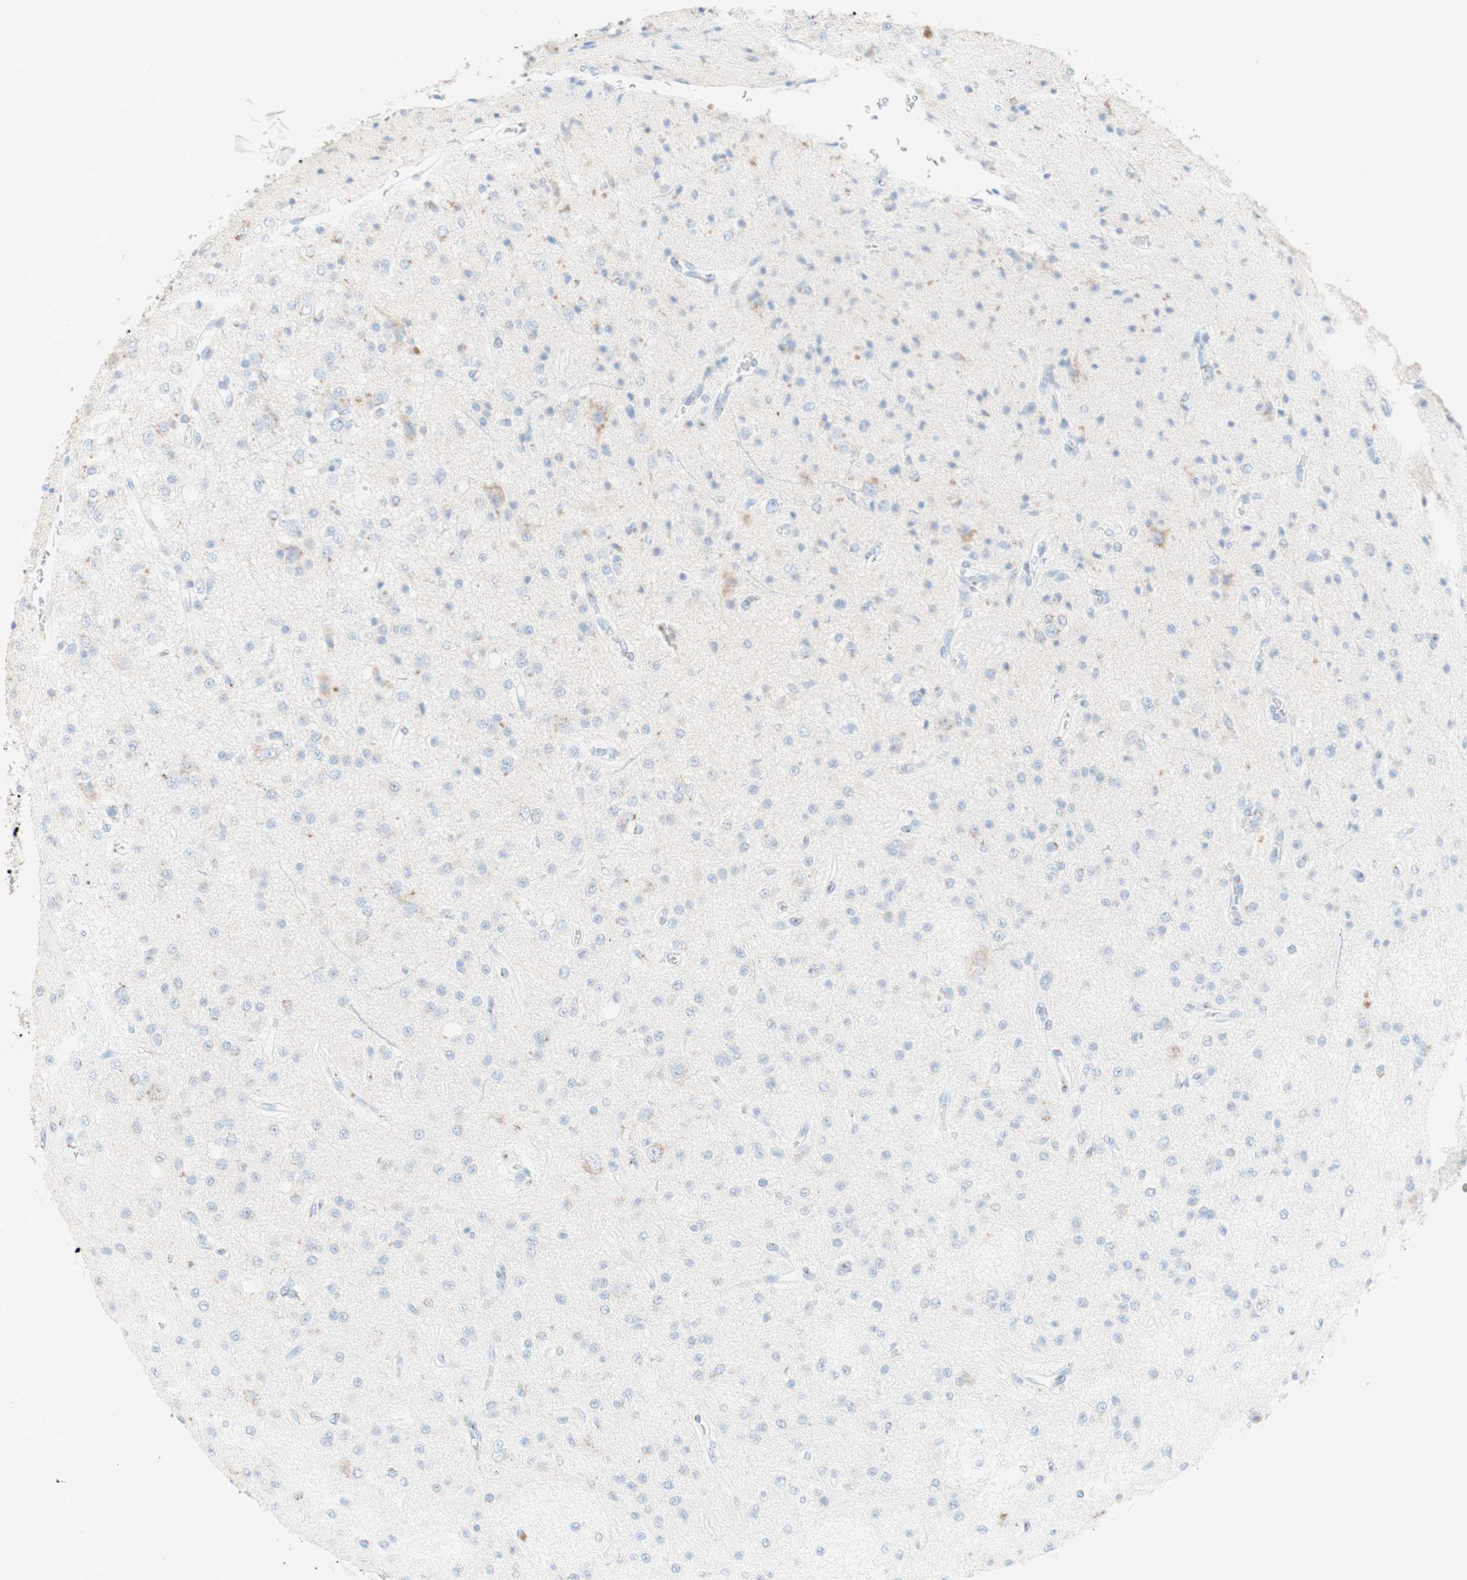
{"staining": {"intensity": "weak", "quantity": "<25%", "location": "cytoplasmic/membranous"}, "tissue": "glioma", "cell_type": "Tumor cells", "image_type": "cancer", "snomed": [{"axis": "morphology", "description": "Glioma, malignant, Low grade"}, {"axis": "topography", "description": "Brain"}], "caption": "This is a micrograph of immunohistochemistry staining of glioma, which shows no expression in tumor cells.", "gene": "MANEA", "patient": {"sex": "male", "age": 38}}